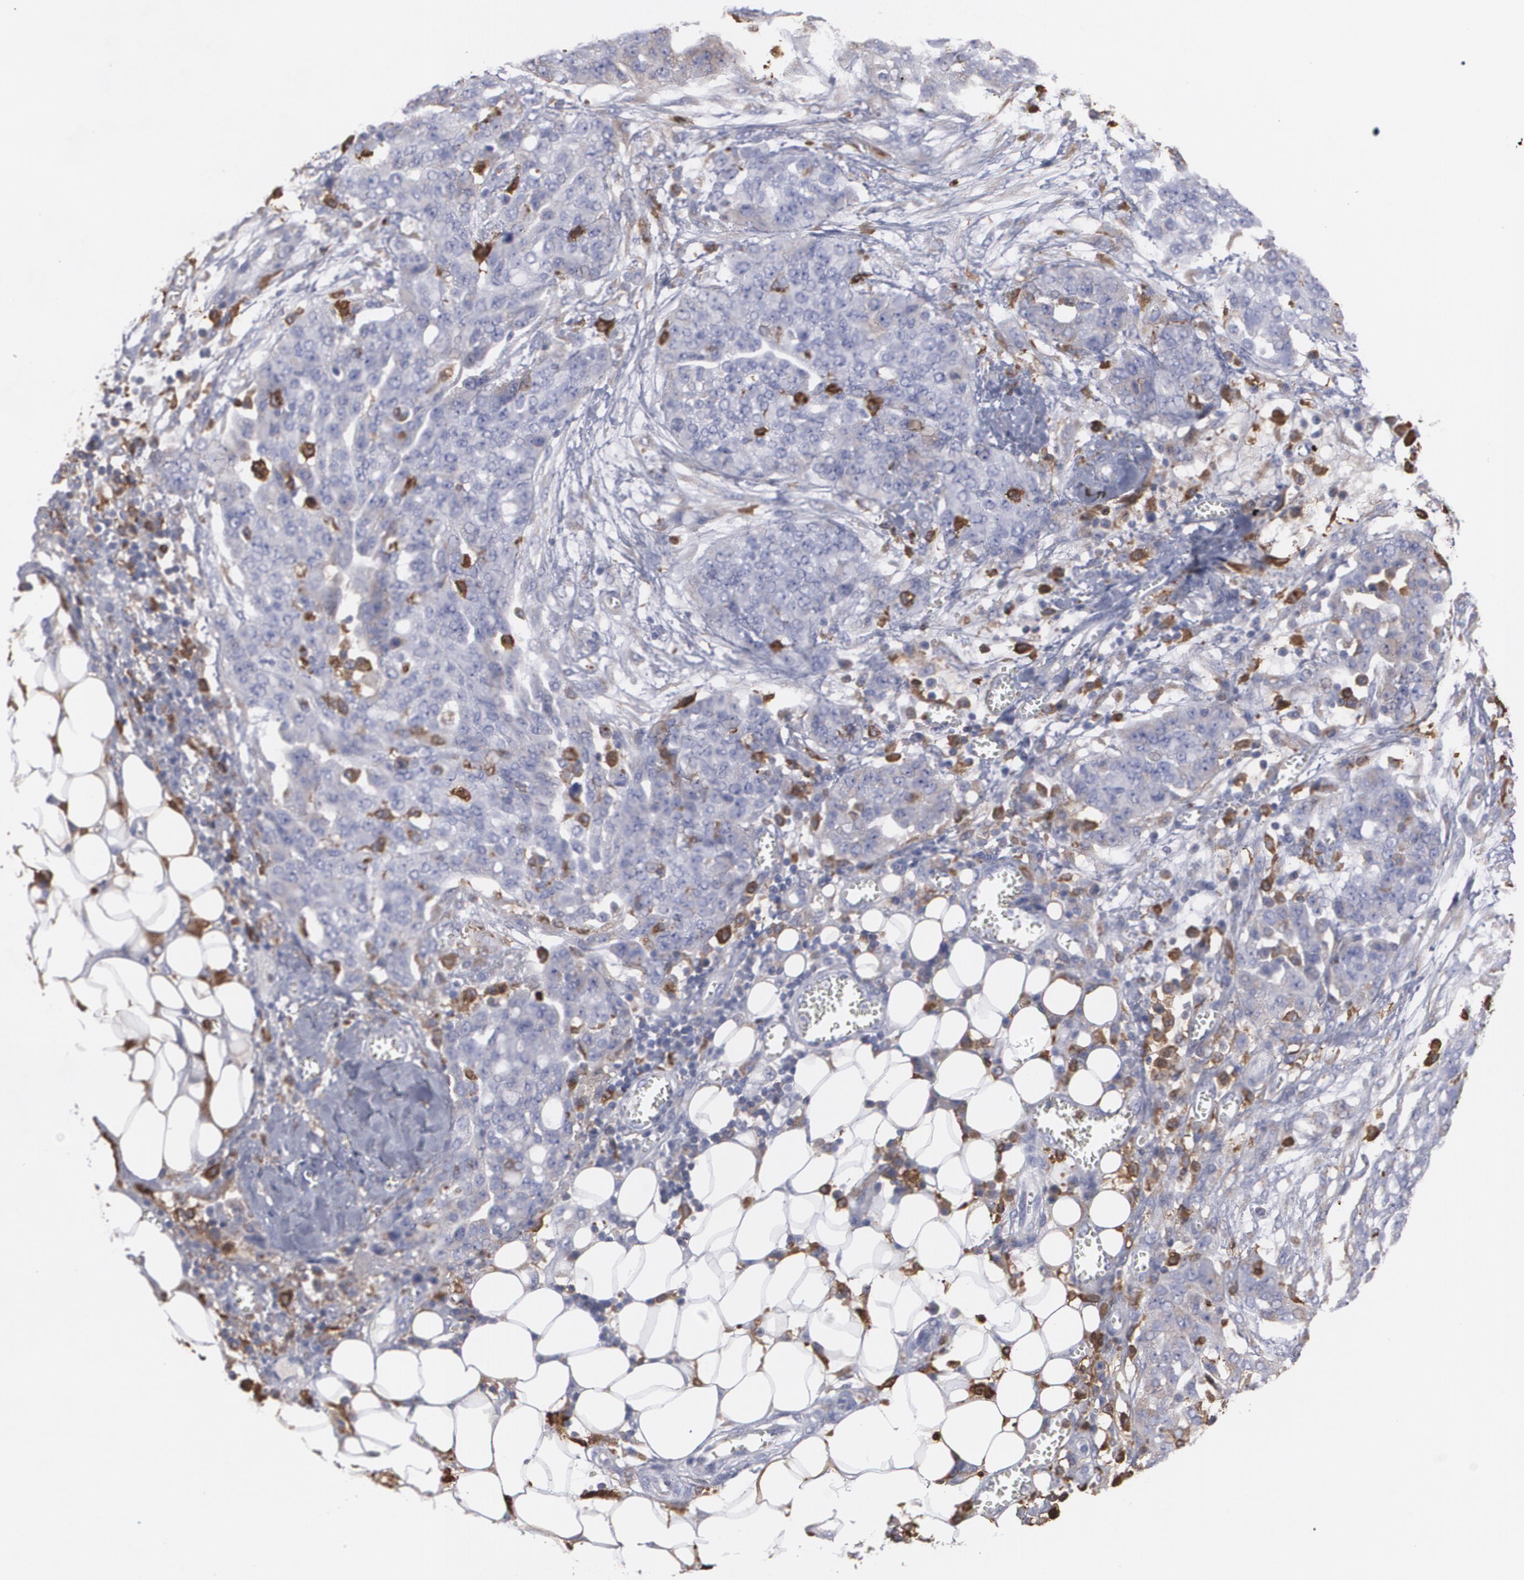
{"staining": {"intensity": "weak", "quantity": "<25%", "location": "cytoplasmic/membranous"}, "tissue": "ovarian cancer", "cell_type": "Tumor cells", "image_type": "cancer", "snomed": [{"axis": "morphology", "description": "Cystadenocarcinoma, serous, NOS"}, {"axis": "topography", "description": "Soft tissue"}, {"axis": "topography", "description": "Ovary"}], "caption": "A histopathology image of human ovarian cancer is negative for staining in tumor cells. (IHC, brightfield microscopy, high magnification).", "gene": "ODC1", "patient": {"sex": "female", "age": 57}}